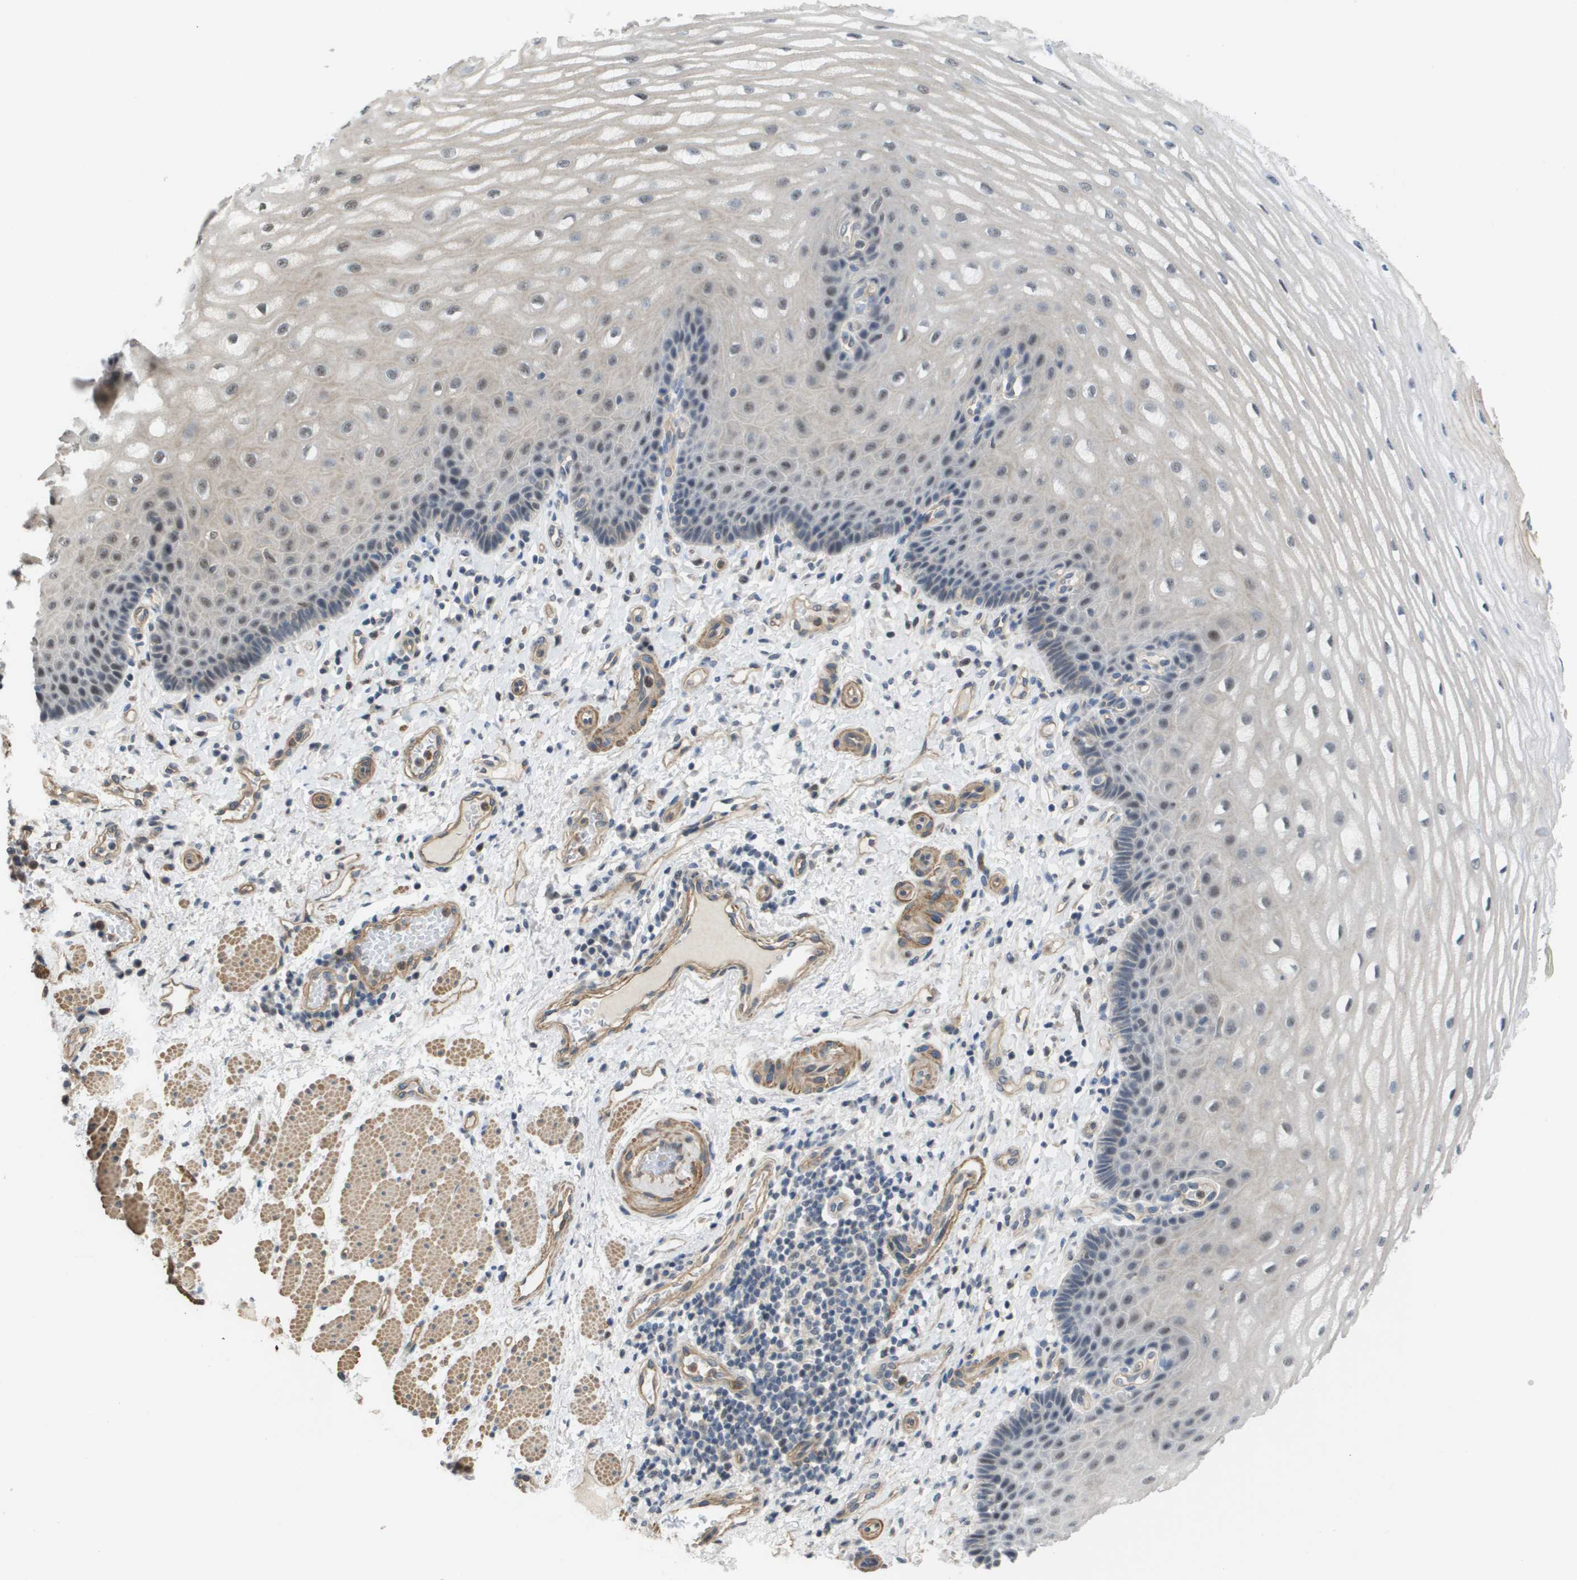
{"staining": {"intensity": "weak", "quantity": "25%-75%", "location": "nuclear"}, "tissue": "esophagus", "cell_type": "Squamous epithelial cells", "image_type": "normal", "snomed": [{"axis": "morphology", "description": "Normal tissue, NOS"}, {"axis": "topography", "description": "Esophagus"}], "caption": "Weak nuclear expression for a protein is identified in approximately 25%-75% of squamous epithelial cells of benign esophagus using immunohistochemistry.", "gene": "RNF112", "patient": {"sex": "male", "age": 54}}